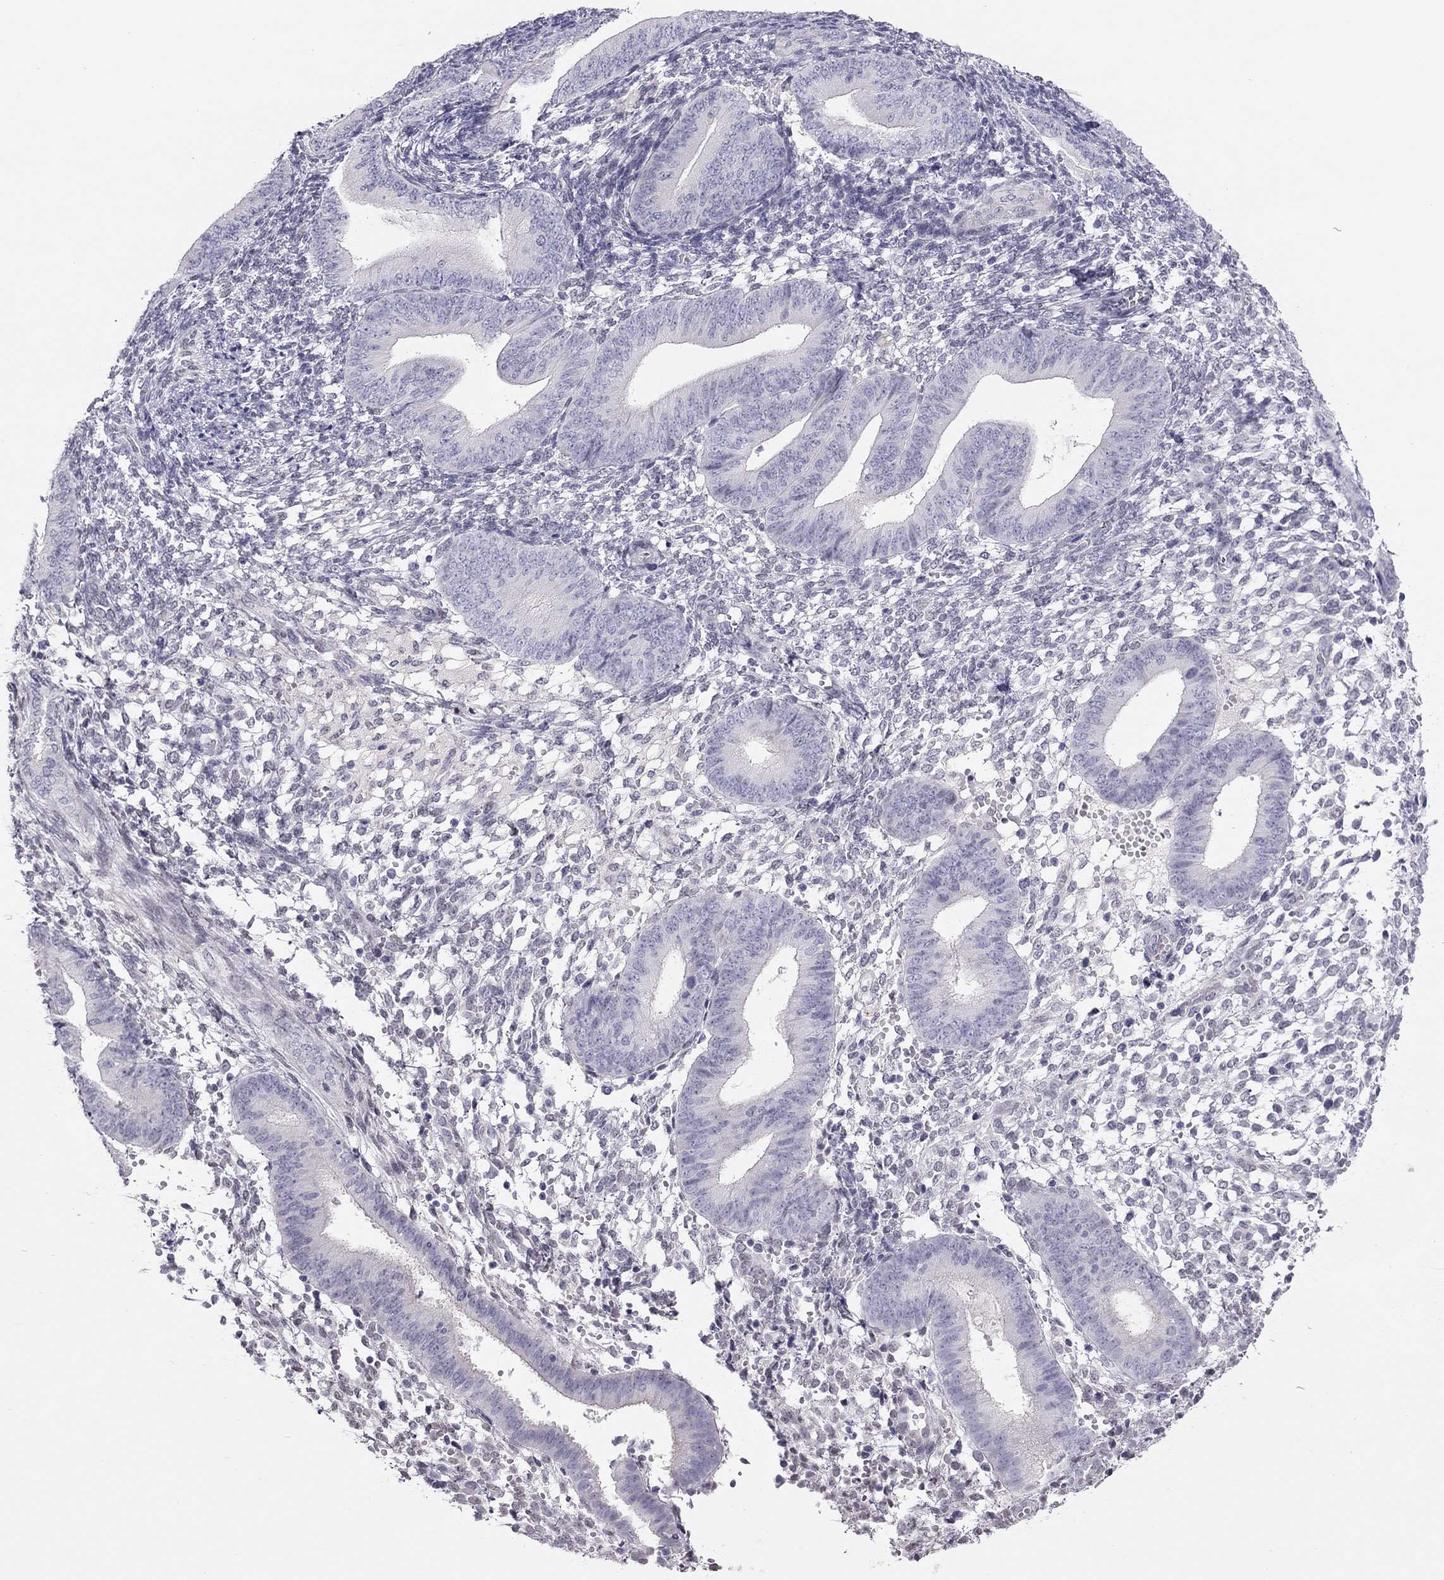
{"staining": {"intensity": "negative", "quantity": "none", "location": "none"}, "tissue": "endometrium", "cell_type": "Cells in endometrial stroma", "image_type": "normal", "snomed": [{"axis": "morphology", "description": "Normal tissue, NOS"}, {"axis": "topography", "description": "Endometrium"}], "caption": "Normal endometrium was stained to show a protein in brown. There is no significant expression in cells in endometrial stroma. (DAB (3,3'-diaminobenzidine) IHC with hematoxylin counter stain).", "gene": "KCNV2", "patient": {"sex": "female", "age": 39}}